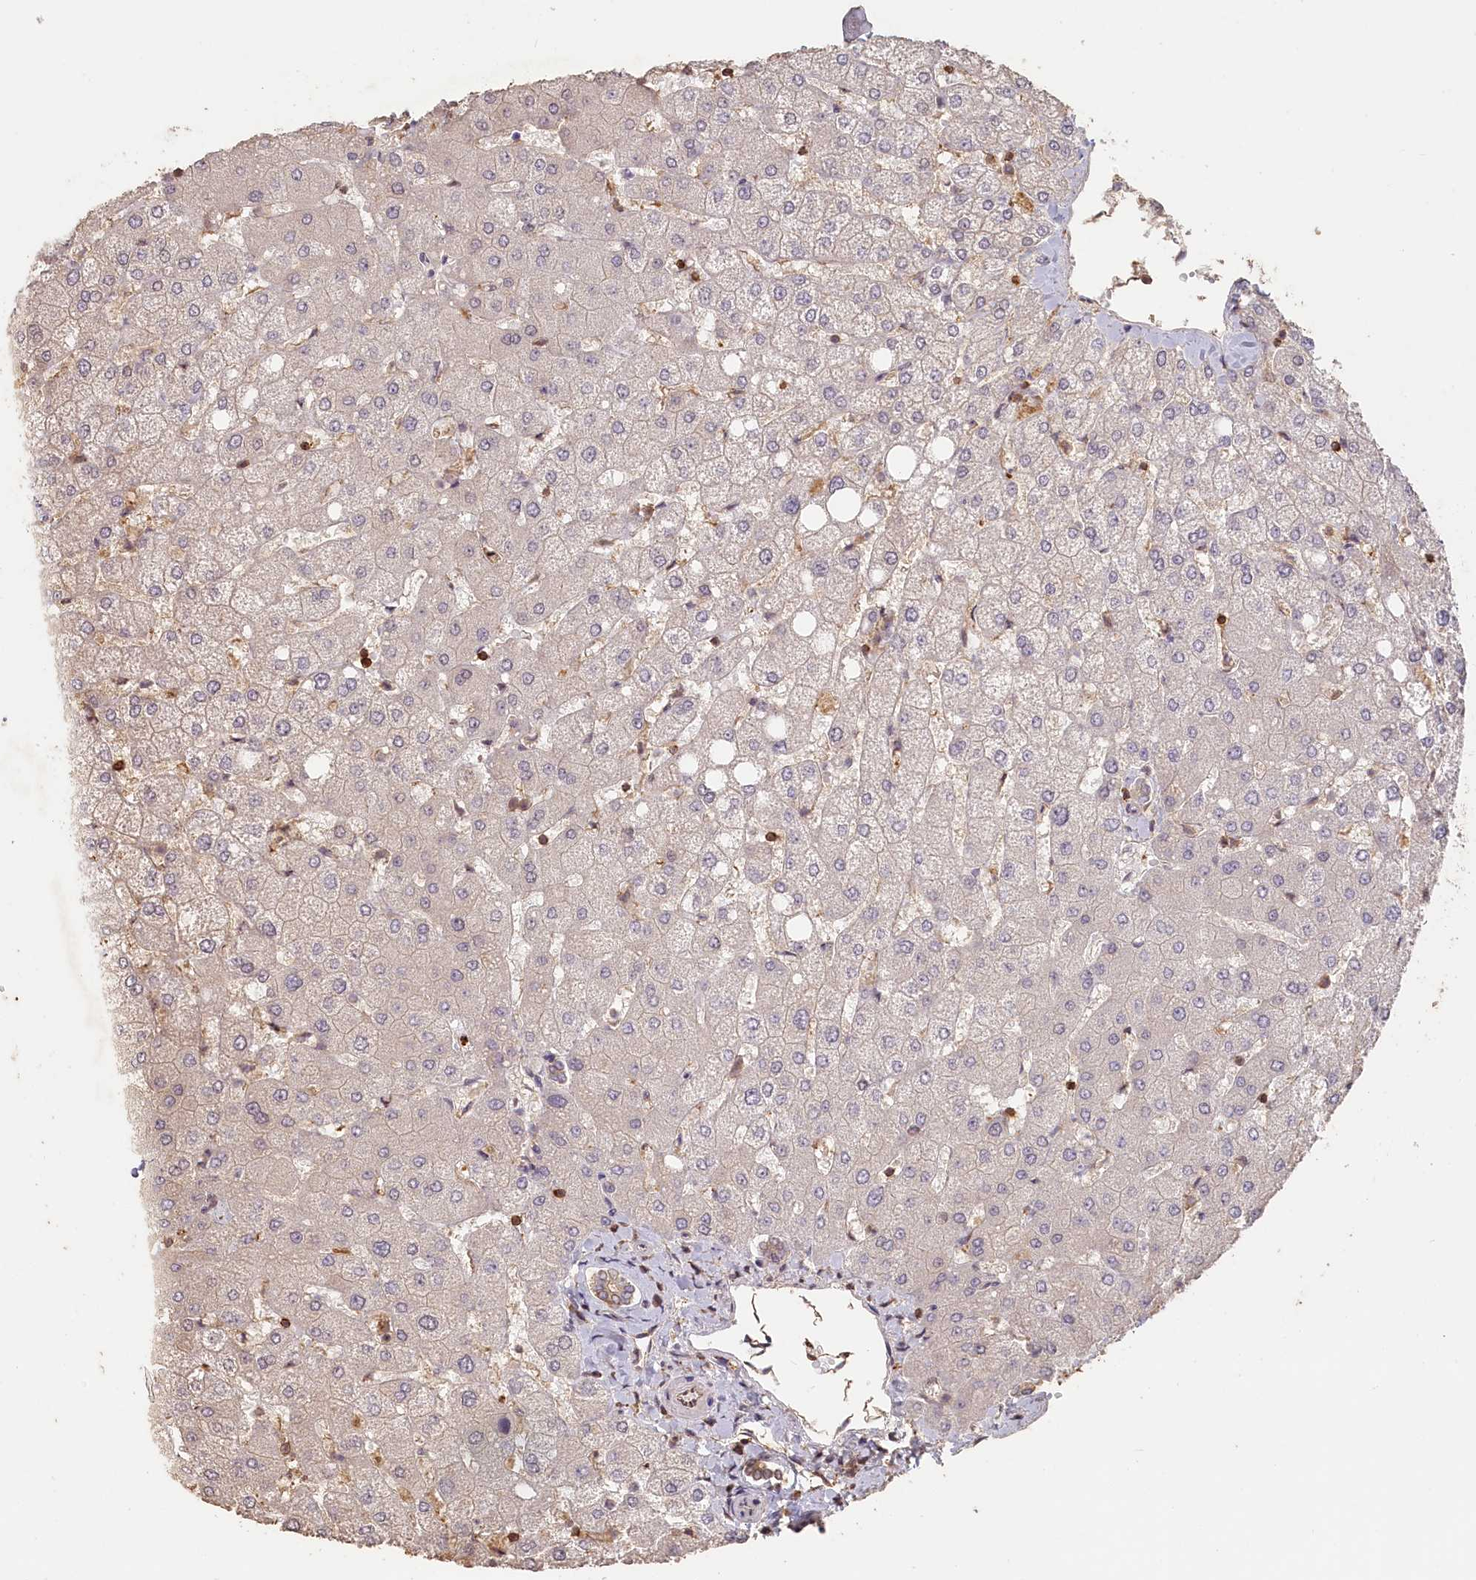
{"staining": {"intensity": "weak", "quantity": "25%-75%", "location": "cytoplasmic/membranous"}, "tissue": "liver", "cell_type": "Cholangiocytes", "image_type": "normal", "snomed": [{"axis": "morphology", "description": "Normal tissue, NOS"}, {"axis": "topography", "description": "Liver"}], "caption": "Immunohistochemistry (IHC) histopathology image of normal liver stained for a protein (brown), which demonstrates low levels of weak cytoplasmic/membranous staining in approximately 25%-75% of cholangiocytes.", "gene": "MADD", "patient": {"sex": "female", "age": 54}}